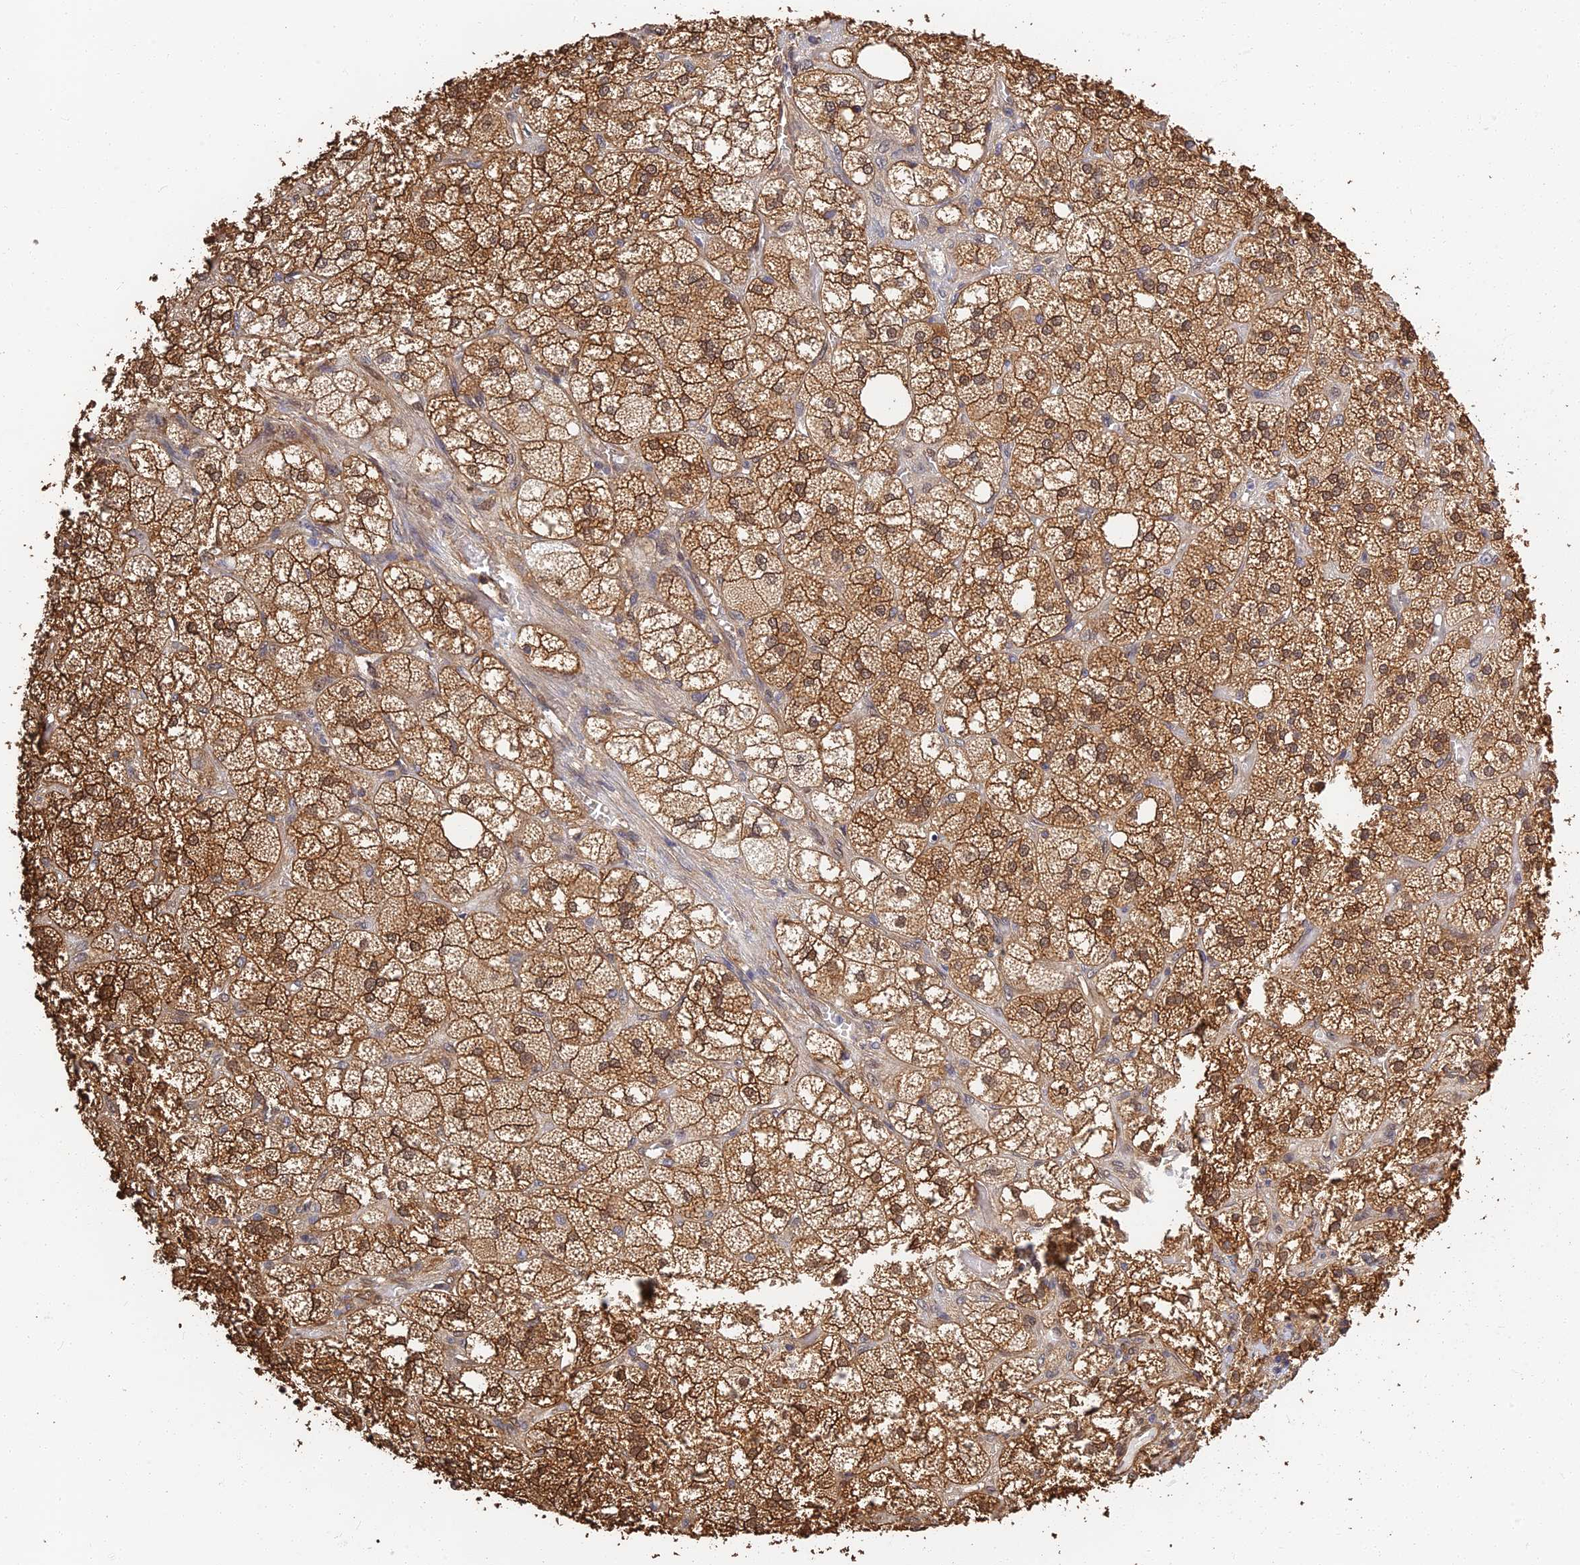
{"staining": {"intensity": "strong", "quantity": ">75%", "location": "cytoplasmic/membranous,nuclear"}, "tissue": "adrenal gland", "cell_type": "Glandular cells", "image_type": "normal", "snomed": [{"axis": "morphology", "description": "Normal tissue, NOS"}, {"axis": "topography", "description": "Adrenal gland"}], "caption": "Approximately >75% of glandular cells in unremarkable adrenal gland show strong cytoplasmic/membranous,nuclear protein staining as visualized by brown immunohistochemical staining.", "gene": "LRRN3", "patient": {"sex": "male", "age": 61}}